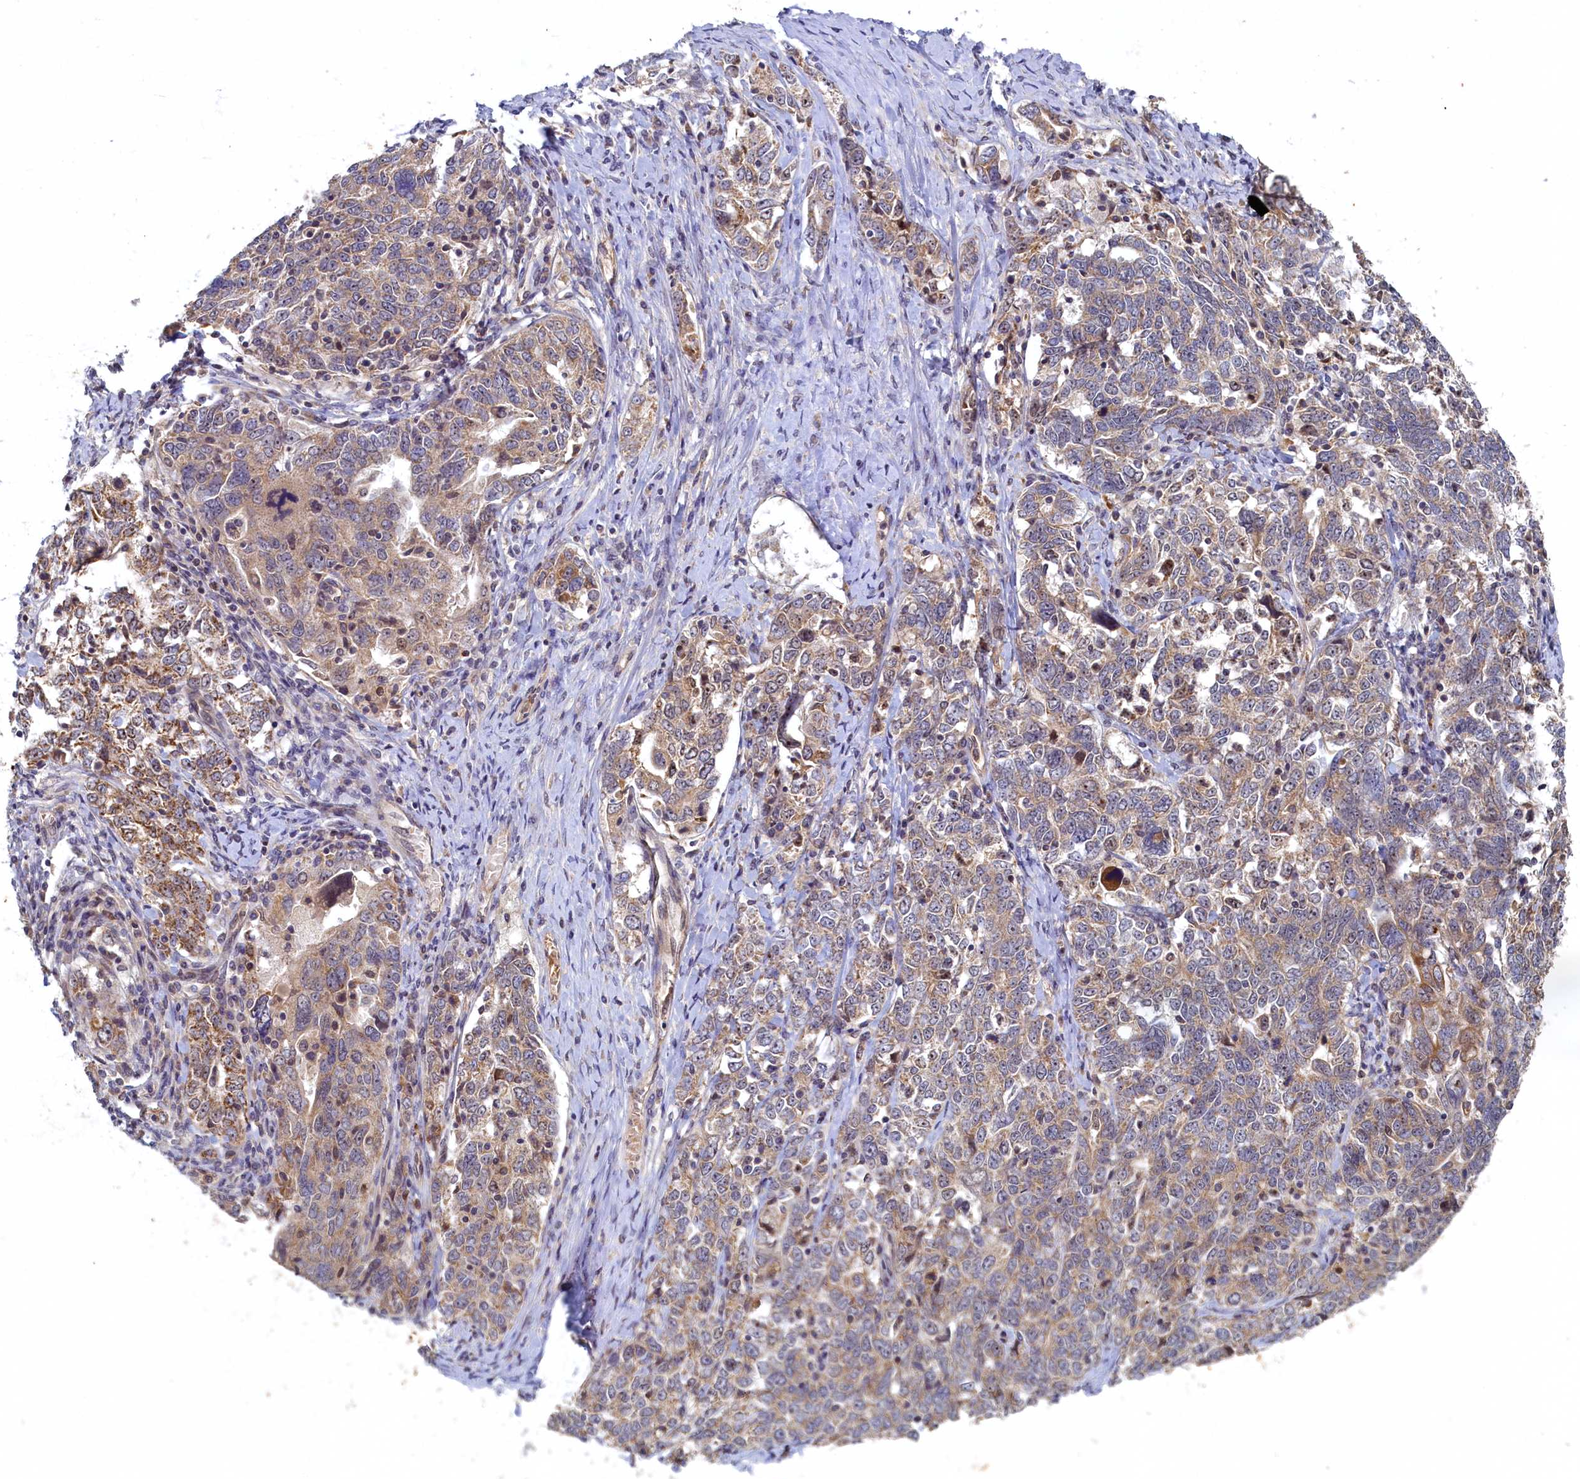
{"staining": {"intensity": "weak", "quantity": ">75%", "location": "cytoplasmic/membranous"}, "tissue": "ovarian cancer", "cell_type": "Tumor cells", "image_type": "cancer", "snomed": [{"axis": "morphology", "description": "Carcinoma, endometroid"}, {"axis": "topography", "description": "Ovary"}], "caption": "This micrograph demonstrates immunohistochemistry staining of human ovarian endometroid carcinoma, with low weak cytoplasmic/membranous expression in approximately >75% of tumor cells.", "gene": "CEP20", "patient": {"sex": "female", "age": 62}}